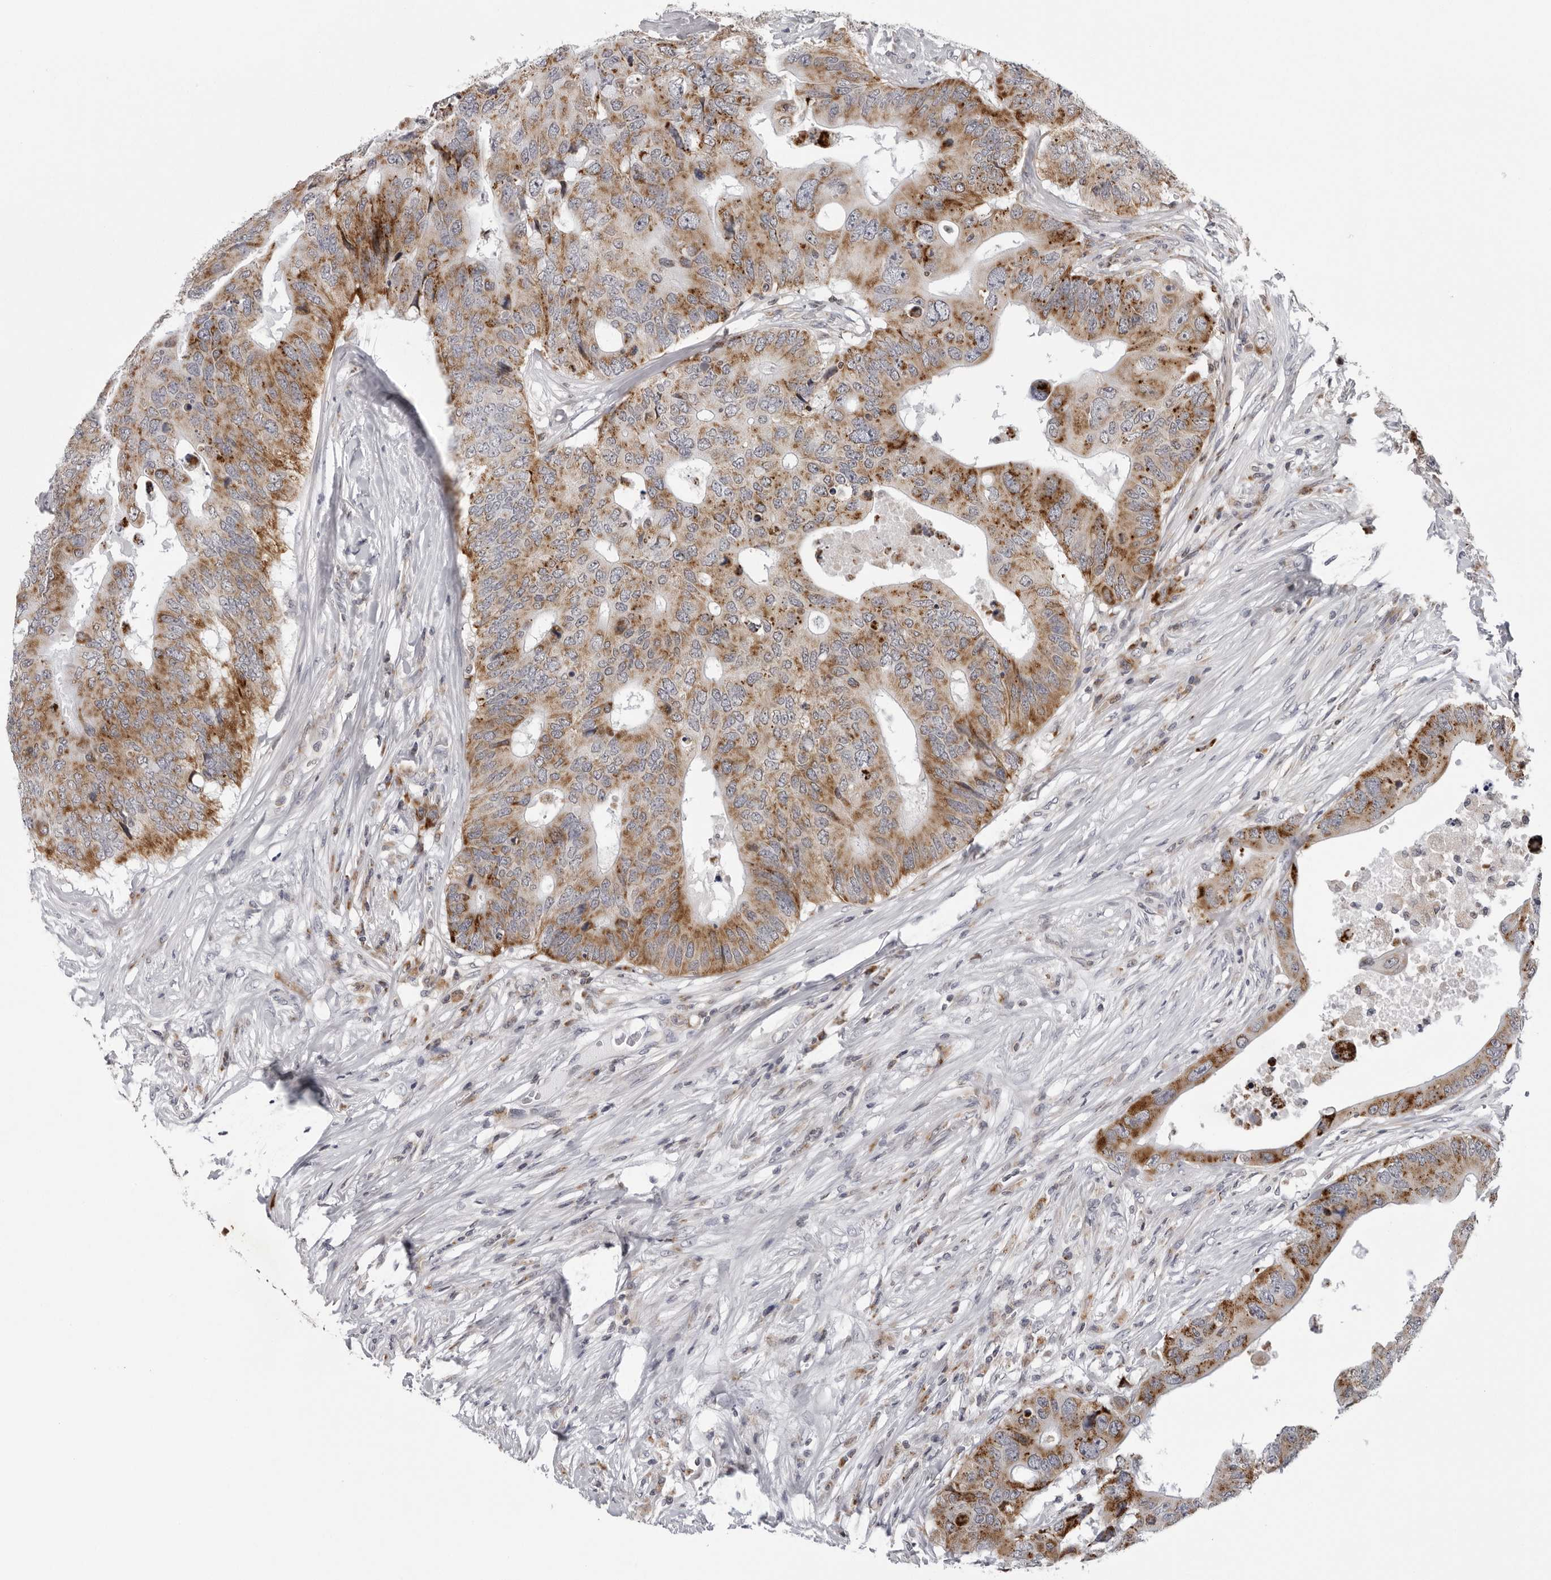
{"staining": {"intensity": "moderate", "quantity": ">75%", "location": "cytoplasmic/membranous"}, "tissue": "colorectal cancer", "cell_type": "Tumor cells", "image_type": "cancer", "snomed": [{"axis": "morphology", "description": "Adenocarcinoma, NOS"}, {"axis": "topography", "description": "Colon"}], "caption": "Approximately >75% of tumor cells in human adenocarcinoma (colorectal) demonstrate moderate cytoplasmic/membranous protein staining as visualized by brown immunohistochemical staining.", "gene": "CPT2", "patient": {"sex": "male", "age": 71}}